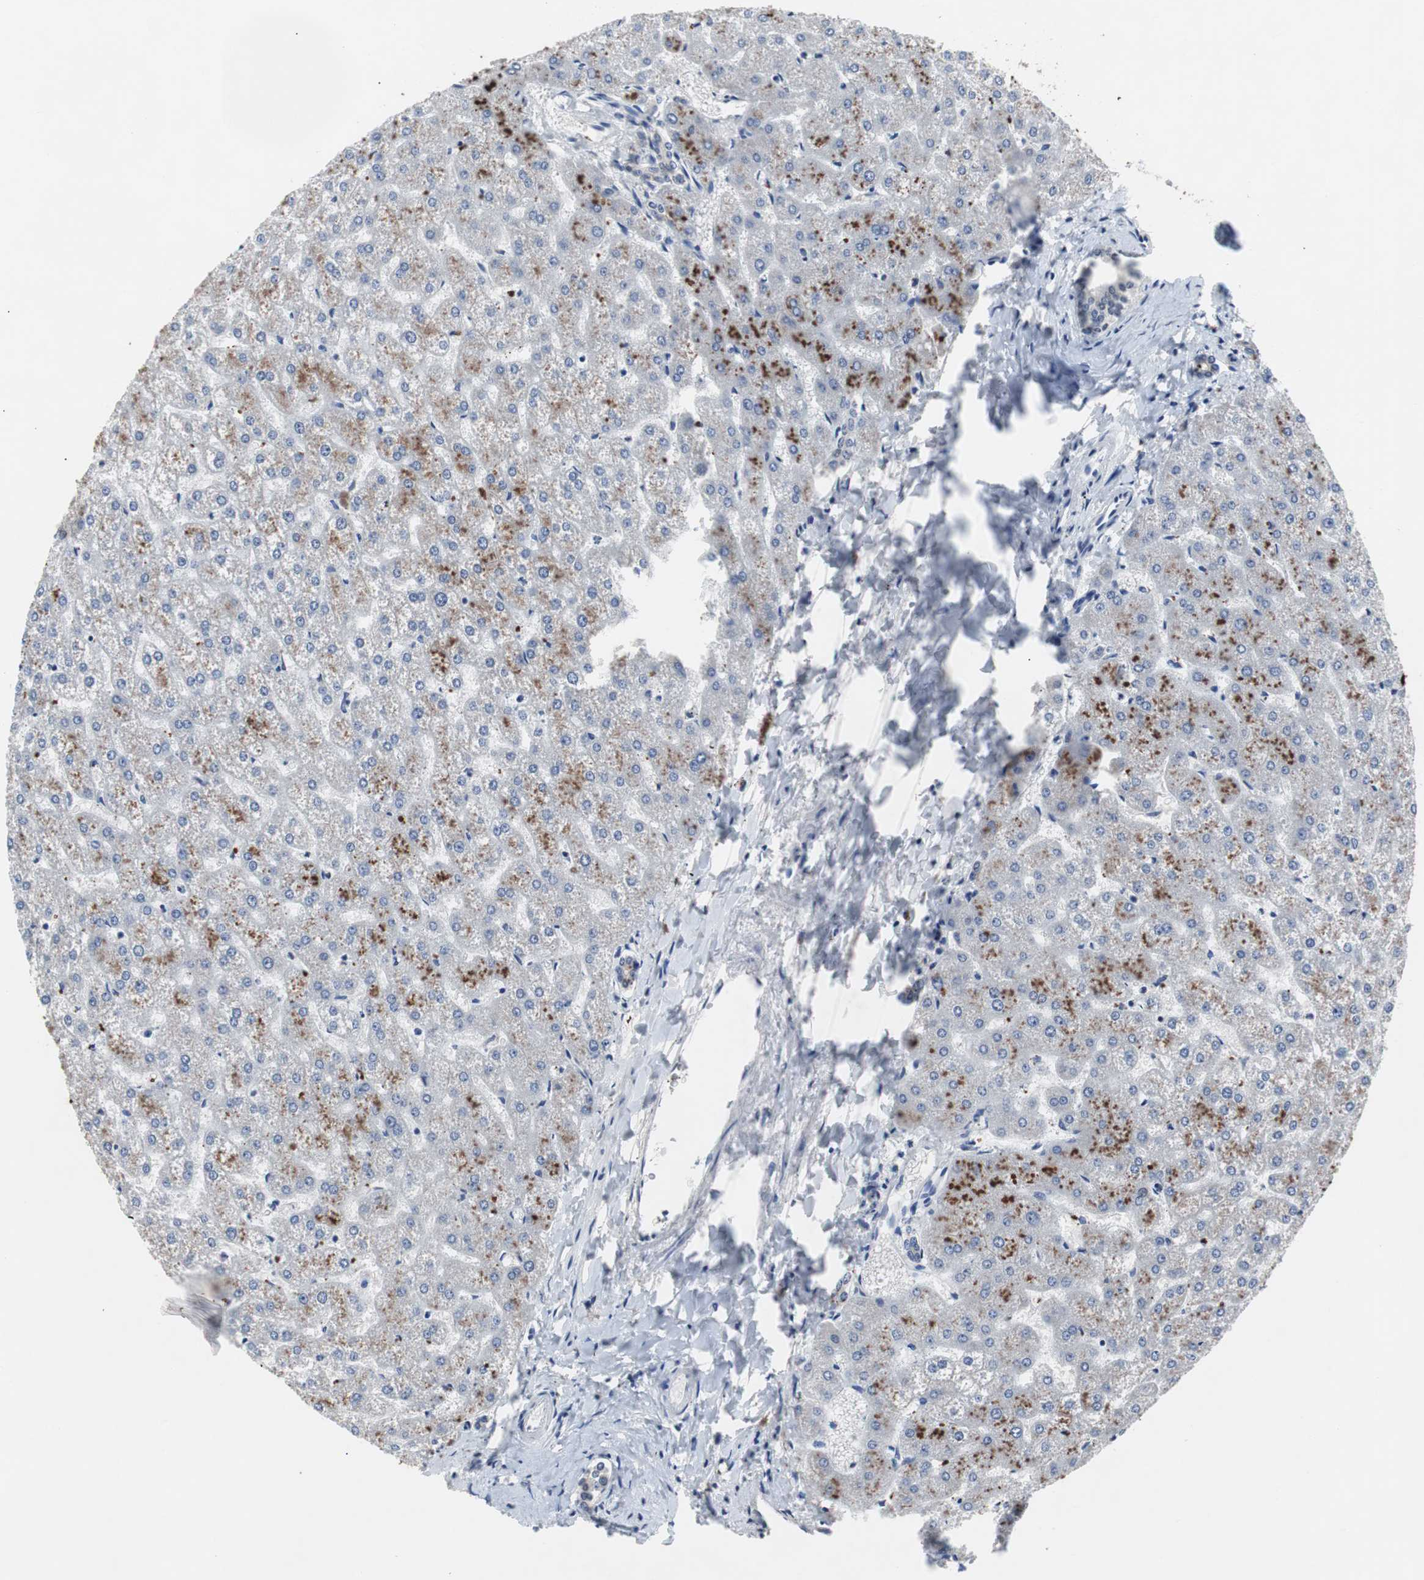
{"staining": {"intensity": "negative", "quantity": "none", "location": "none"}, "tissue": "liver", "cell_type": "Cholangiocytes", "image_type": "normal", "snomed": [{"axis": "morphology", "description": "Normal tissue, NOS"}, {"axis": "topography", "description": "Liver"}], "caption": "High power microscopy micrograph of an immunohistochemistry histopathology image of unremarkable liver, revealing no significant positivity in cholangiocytes. (Immunohistochemistry, brightfield microscopy, high magnification).", "gene": "RBM47", "patient": {"sex": "female", "age": 32}}